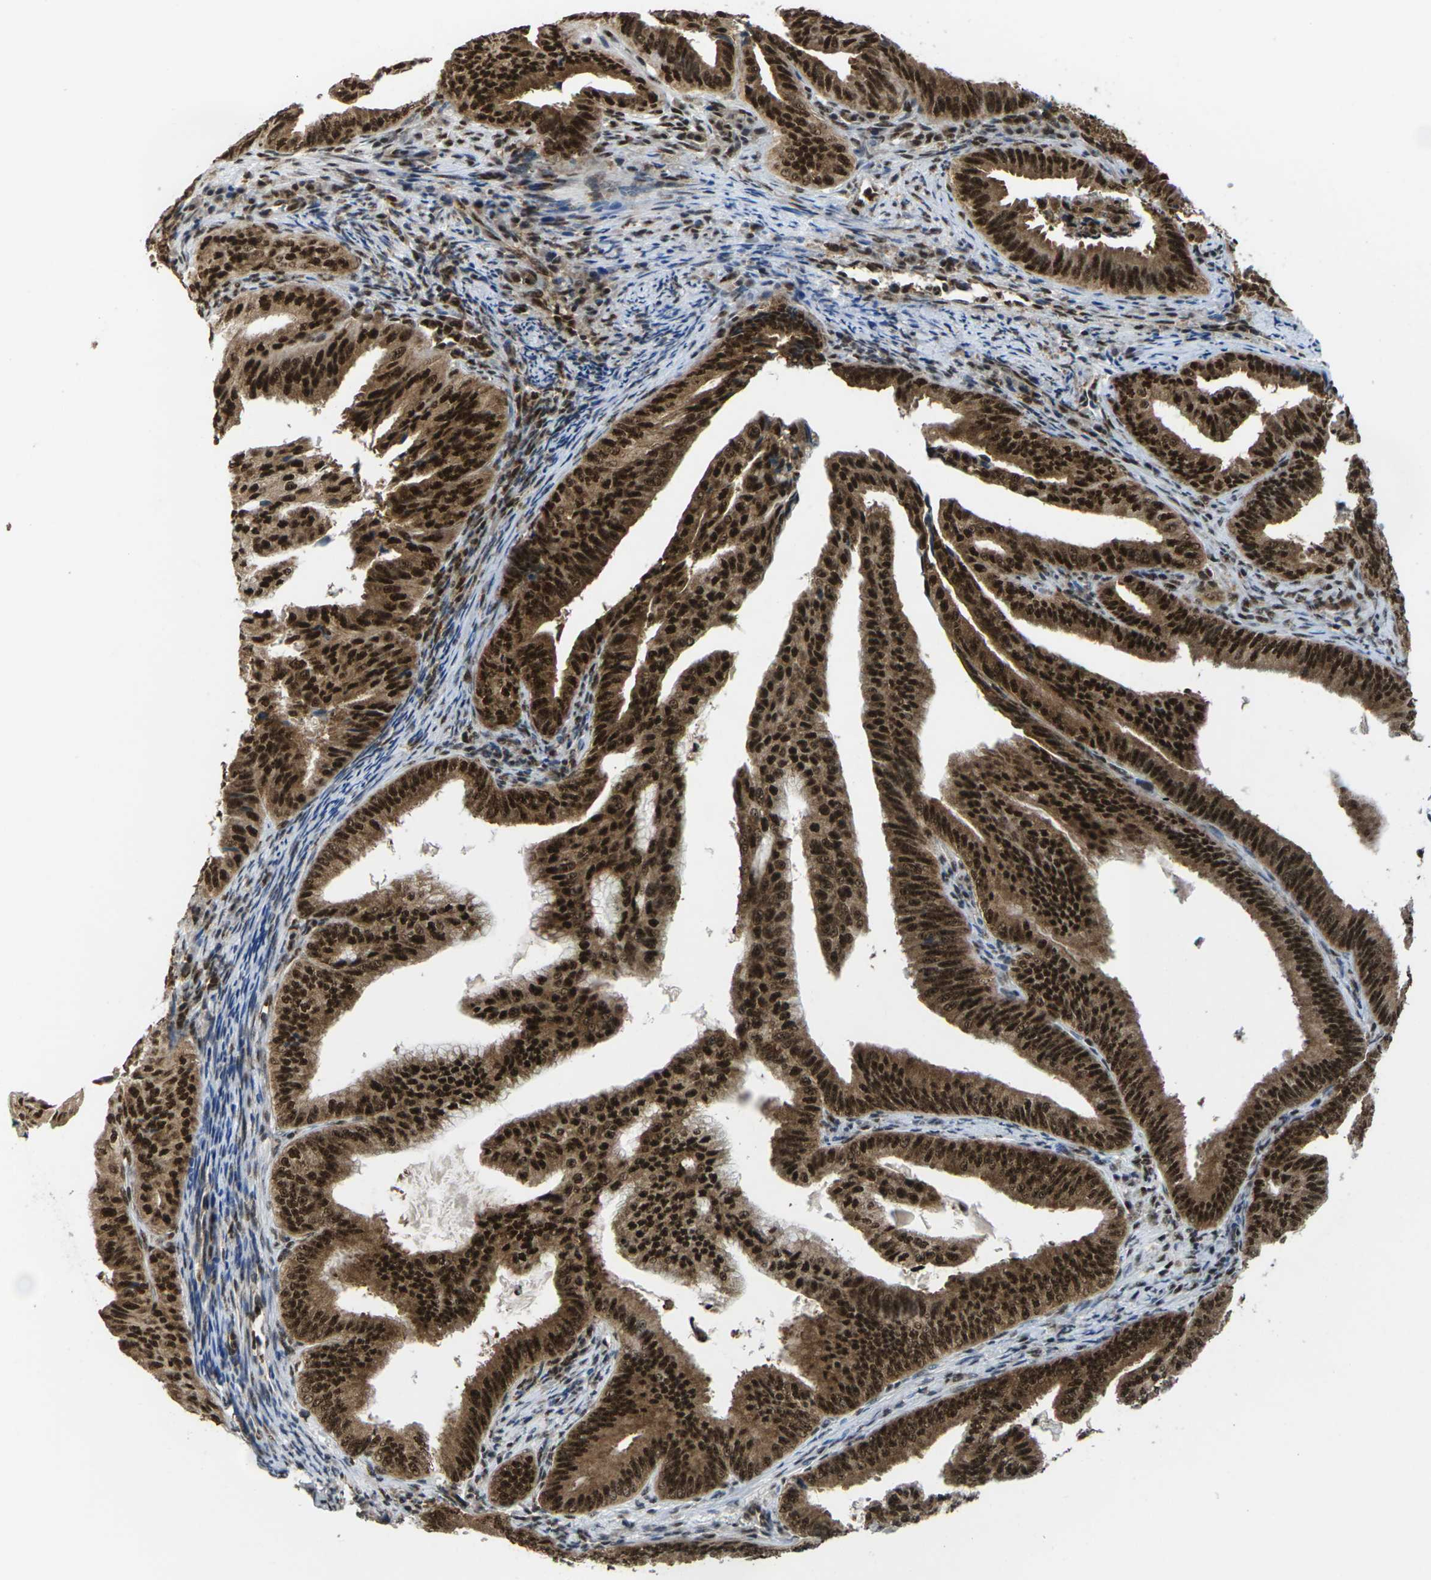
{"staining": {"intensity": "strong", "quantity": ">75%", "location": "cytoplasmic/membranous,nuclear"}, "tissue": "endometrial cancer", "cell_type": "Tumor cells", "image_type": "cancer", "snomed": [{"axis": "morphology", "description": "Adenocarcinoma, NOS"}, {"axis": "topography", "description": "Endometrium"}], "caption": "Immunohistochemistry (IHC) of human endometrial cancer shows high levels of strong cytoplasmic/membranous and nuclear positivity in approximately >75% of tumor cells. The protein of interest is shown in brown color, while the nuclei are stained blue.", "gene": "MAGOH", "patient": {"sex": "female", "age": 58}}